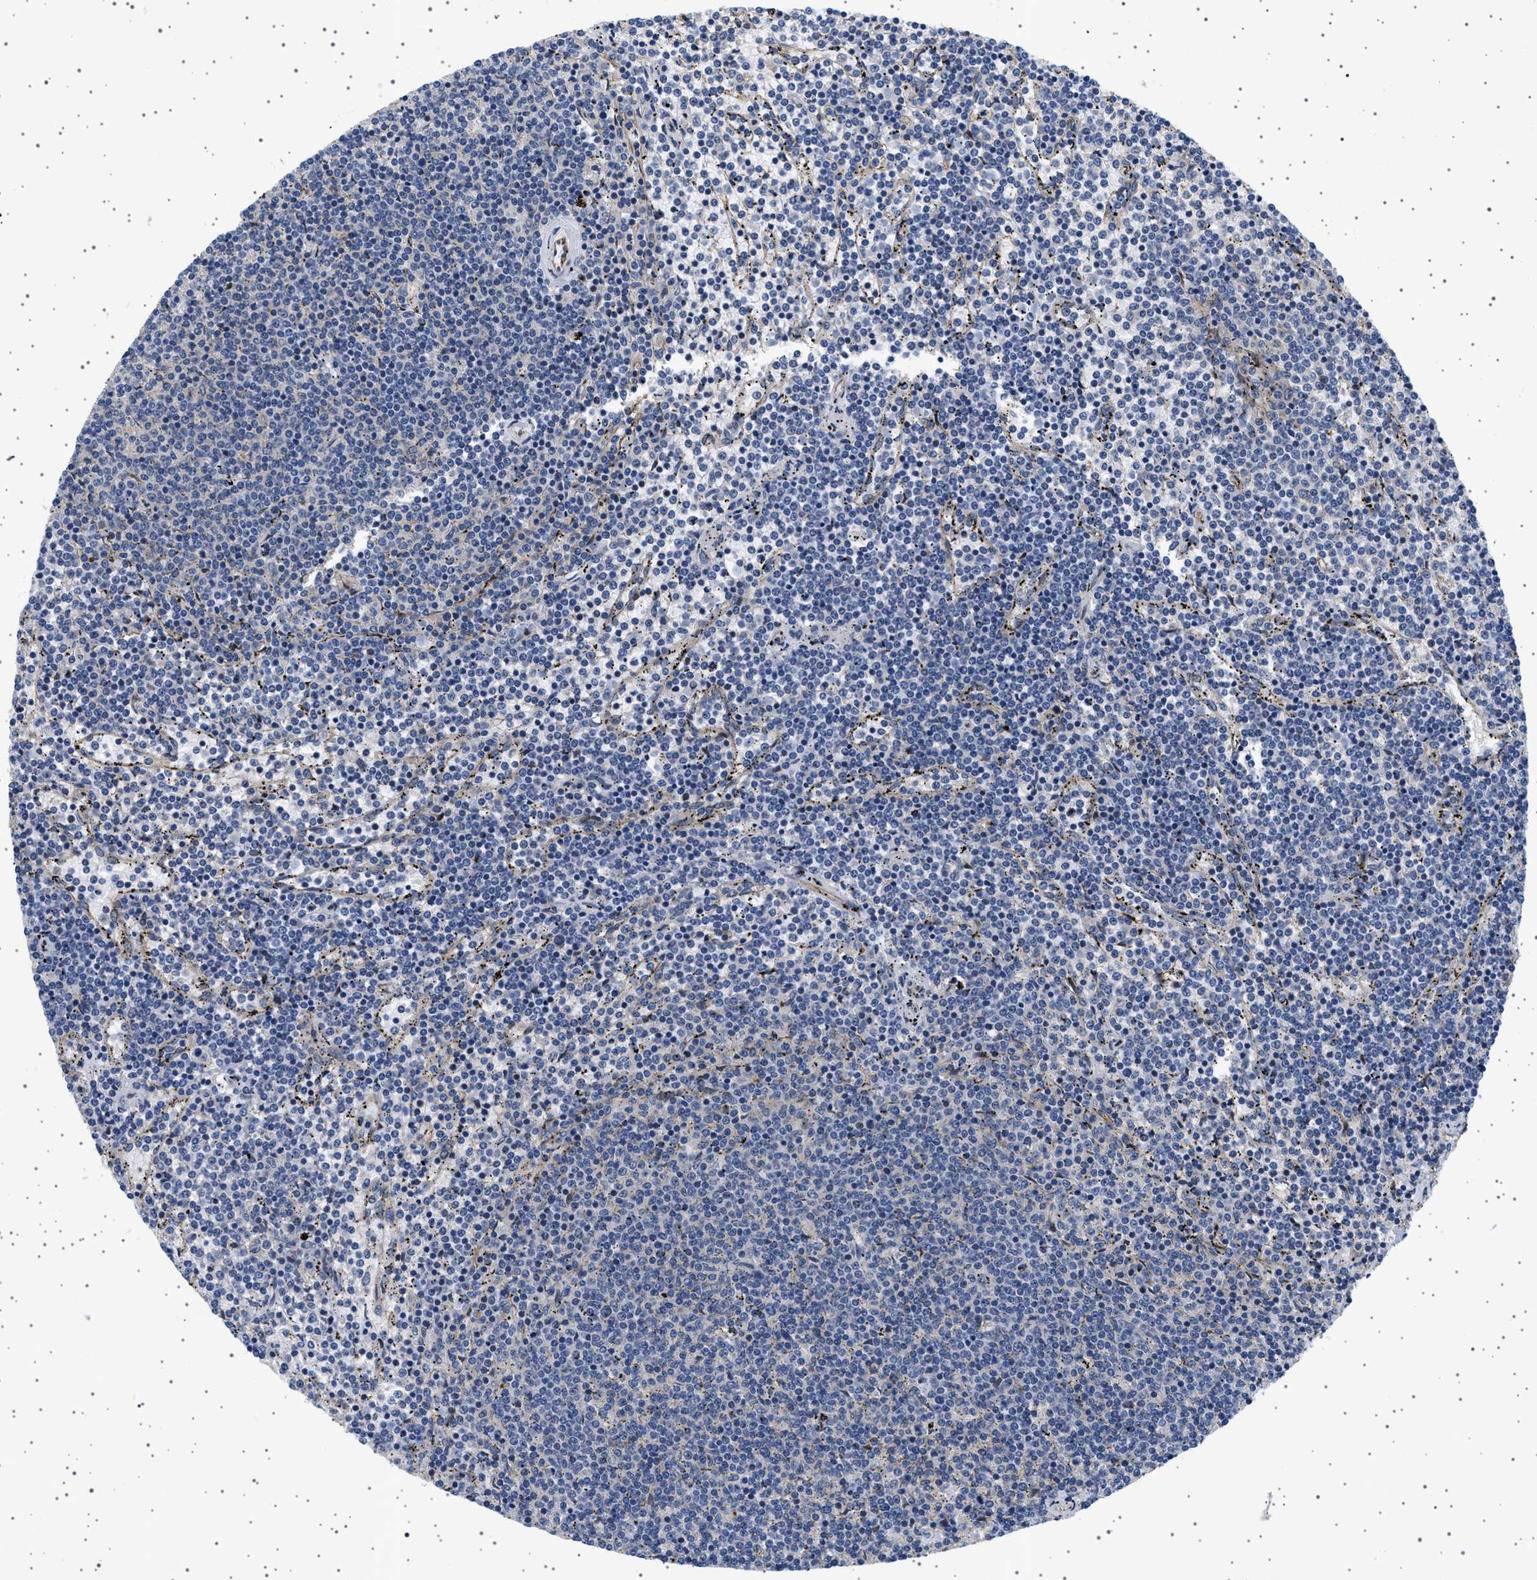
{"staining": {"intensity": "negative", "quantity": "none", "location": "none"}, "tissue": "lymphoma", "cell_type": "Tumor cells", "image_type": "cancer", "snomed": [{"axis": "morphology", "description": "Malignant lymphoma, non-Hodgkin's type, Low grade"}, {"axis": "topography", "description": "Spleen"}], "caption": "Immunohistochemistry micrograph of human malignant lymphoma, non-Hodgkin's type (low-grade) stained for a protein (brown), which demonstrates no staining in tumor cells.", "gene": "PLPP6", "patient": {"sex": "female", "age": 50}}